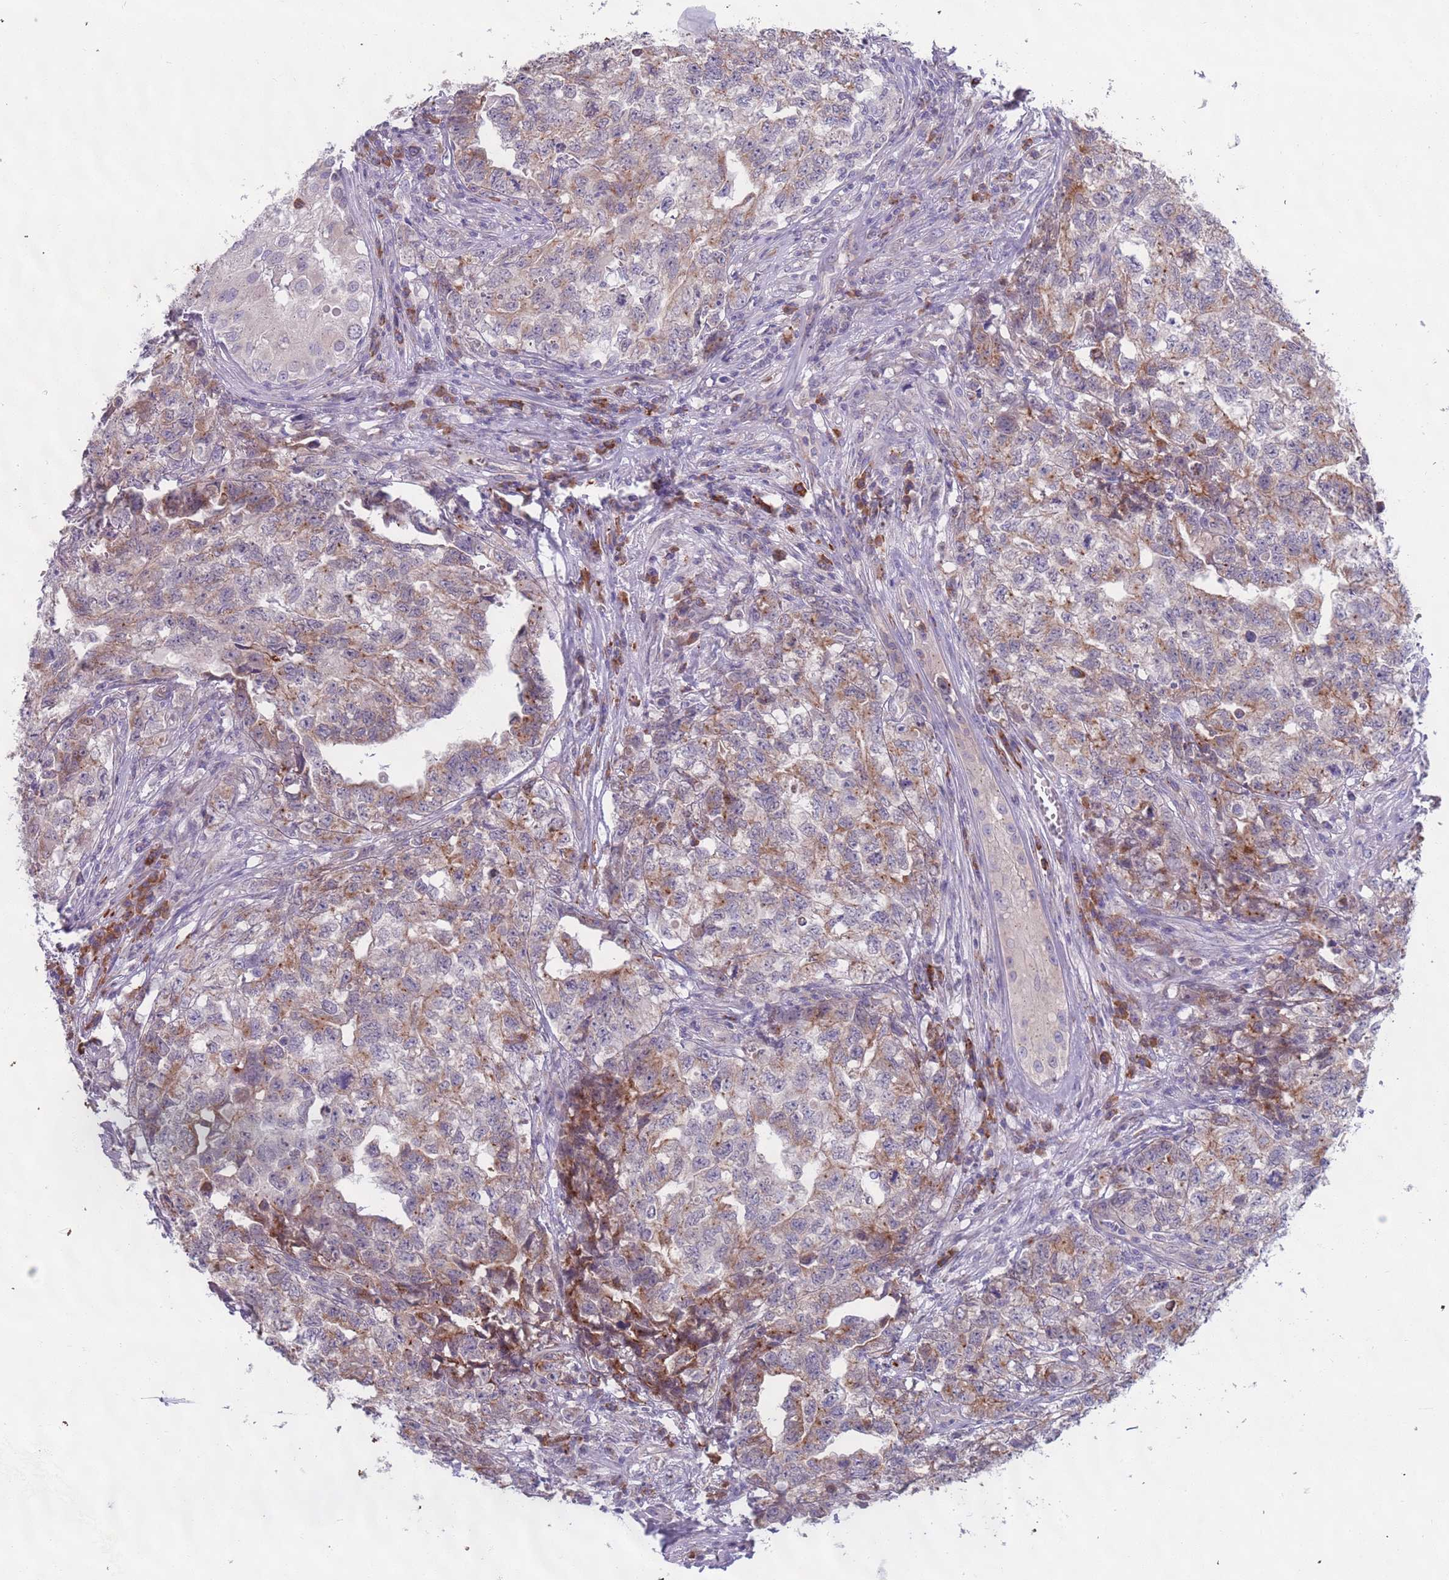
{"staining": {"intensity": "weak", "quantity": "25%-75%", "location": "cytoplasmic/membranous"}, "tissue": "testis cancer", "cell_type": "Tumor cells", "image_type": "cancer", "snomed": [{"axis": "morphology", "description": "Carcinoma, Embryonal, NOS"}, {"axis": "topography", "description": "Testis"}], "caption": "This histopathology image reveals IHC staining of testis cancer, with low weak cytoplasmic/membranous staining in approximately 25%-75% of tumor cells.", "gene": "LTB", "patient": {"sex": "male", "age": 31}}